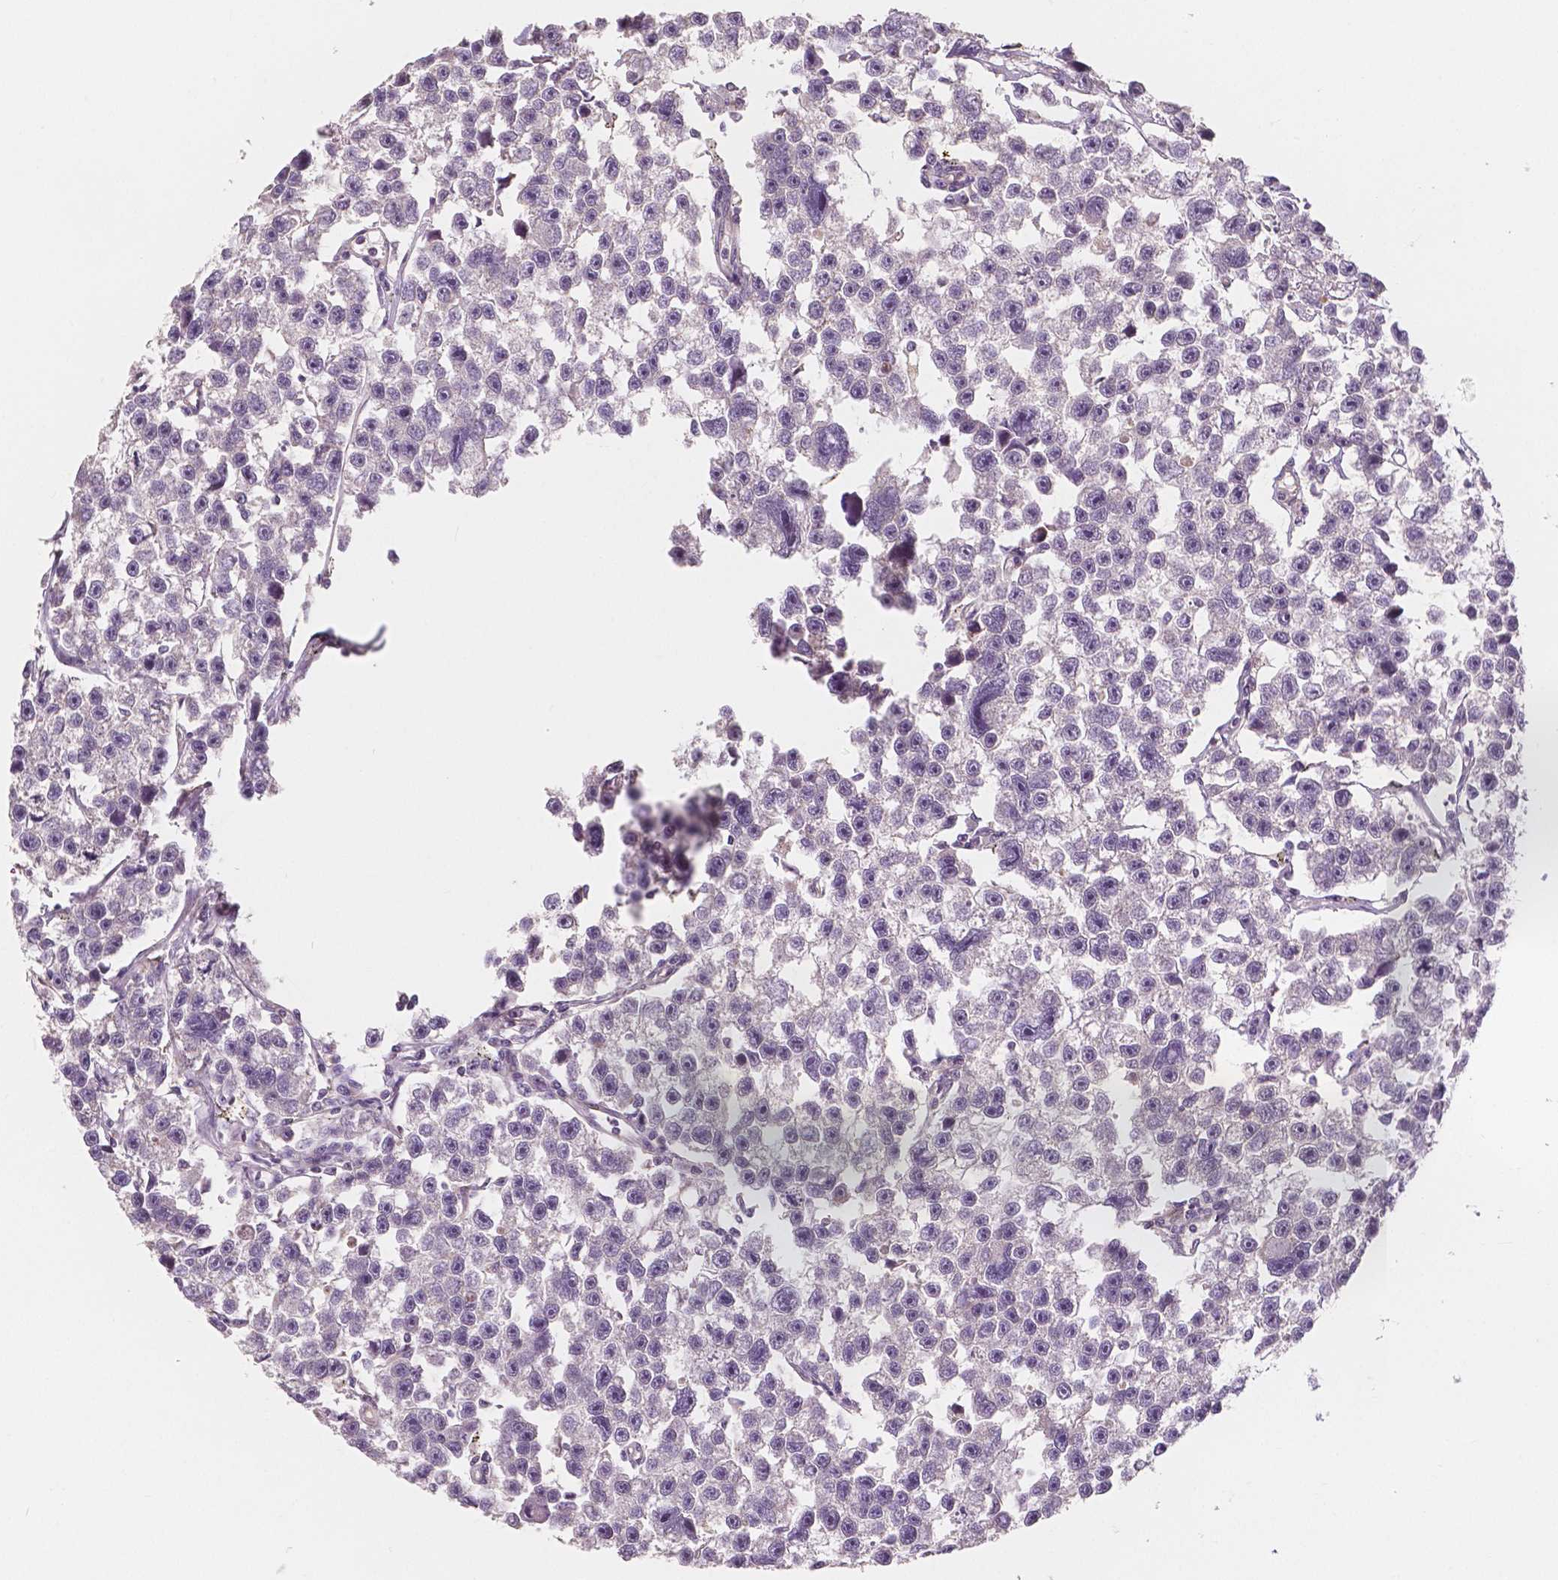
{"staining": {"intensity": "negative", "quantity": "none", "location": "none"}, "tissue": "testis cancer", "cell_type": "Tumor cells", "image_type": "cancer", "snomed": [{"axis": "morphology", "description": "Seminoma, NOS"}, {"axis": "topography", "description": "Testis"}], "caption": "DAB immunohistochemical staining of seminoma (testis) demonstrates no significant expression in tumor cells.", "gene": "SNX12", "patient": {"sex": "male", "age": 26}}